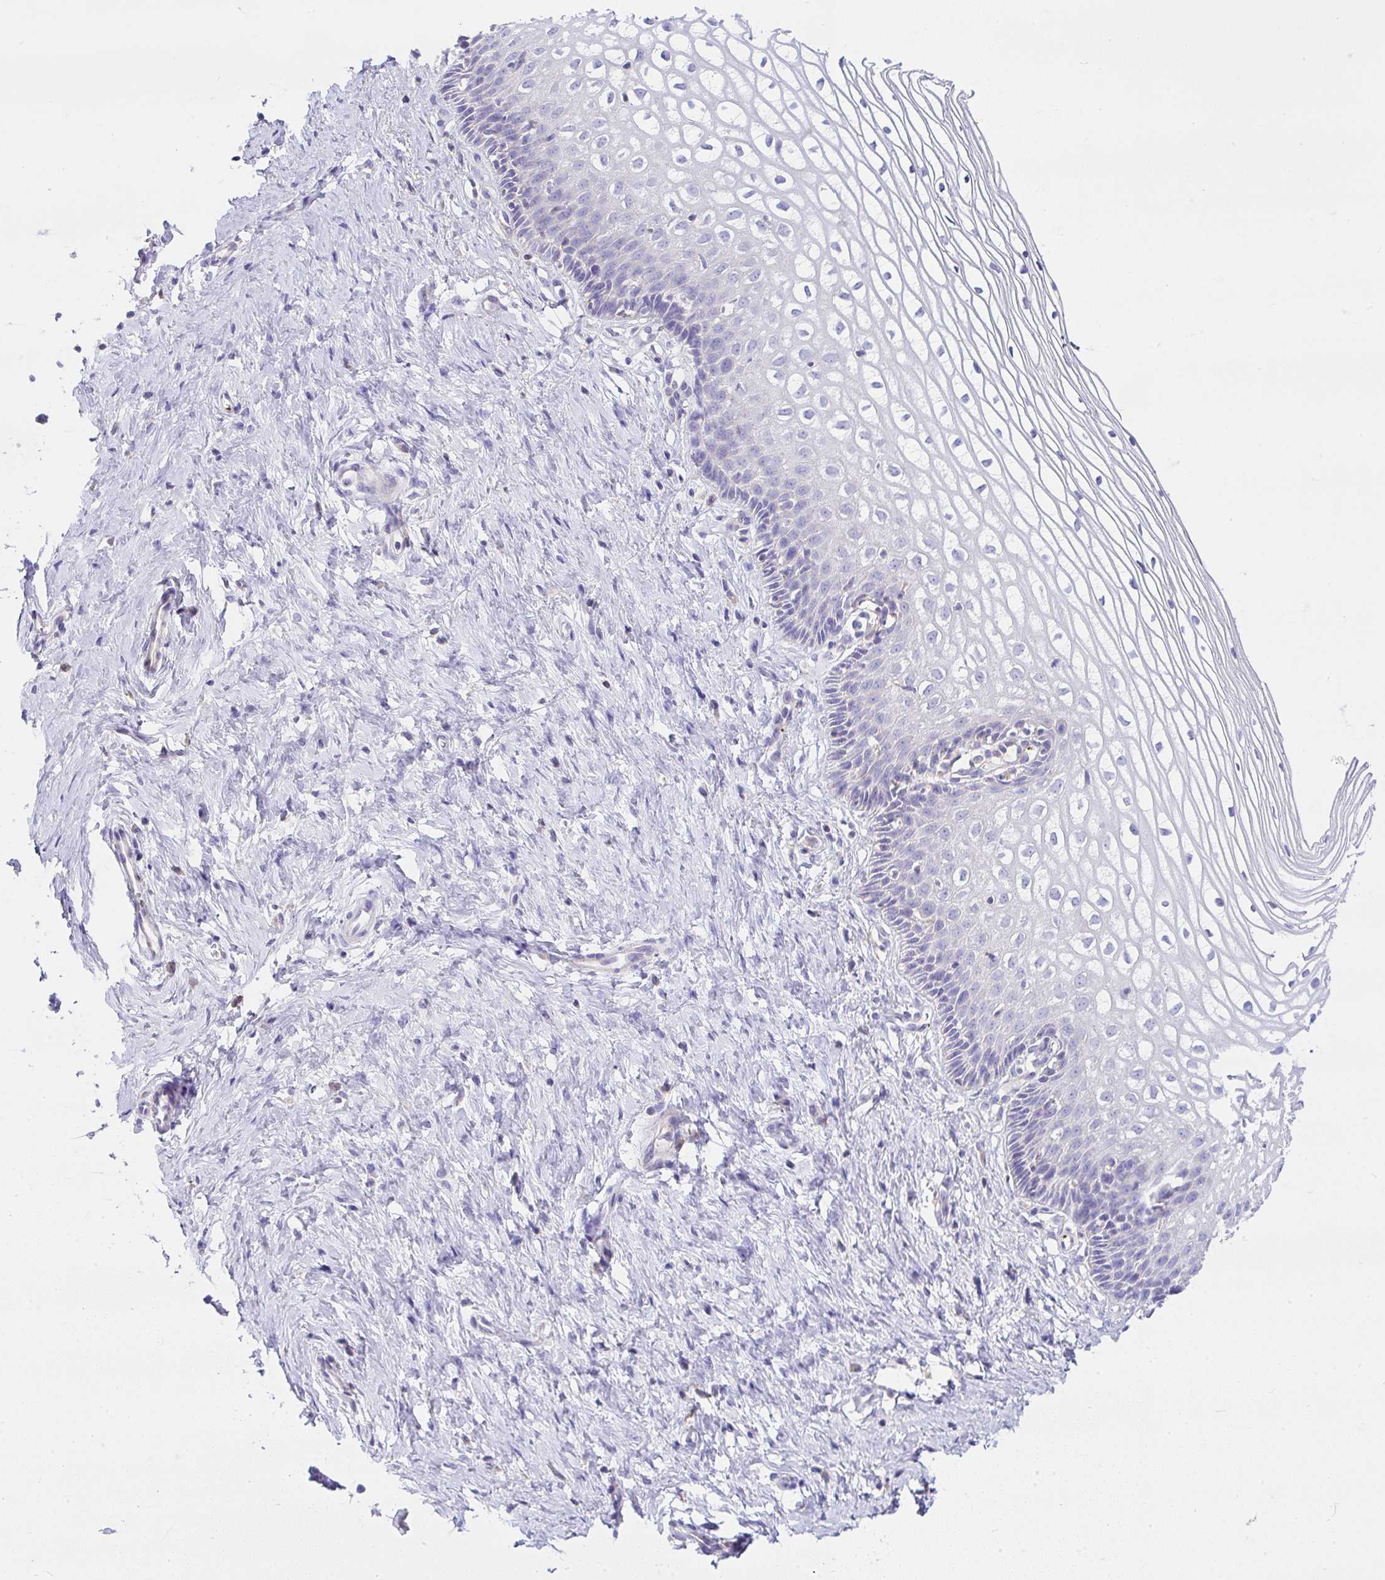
{"staining": {"intensity": "negative", "quantity": "none", "location": "none"}, "tissue": "cervix", "cell_type": "Glandular cells", "image_type": "normal", "snomed": [{"axis": "morphology", "description": "Normal tissue, NOS"}, {"axis": "topography", "description": "Cervix"}], "caption": "A high-resolution photomicrograph shows immunohistochemistry (IHC) staining of benign cervix, which displays no significant staining in glandular cells.", "gene": "CCDC142", "patient": {"sex": "female", "age": 36}}